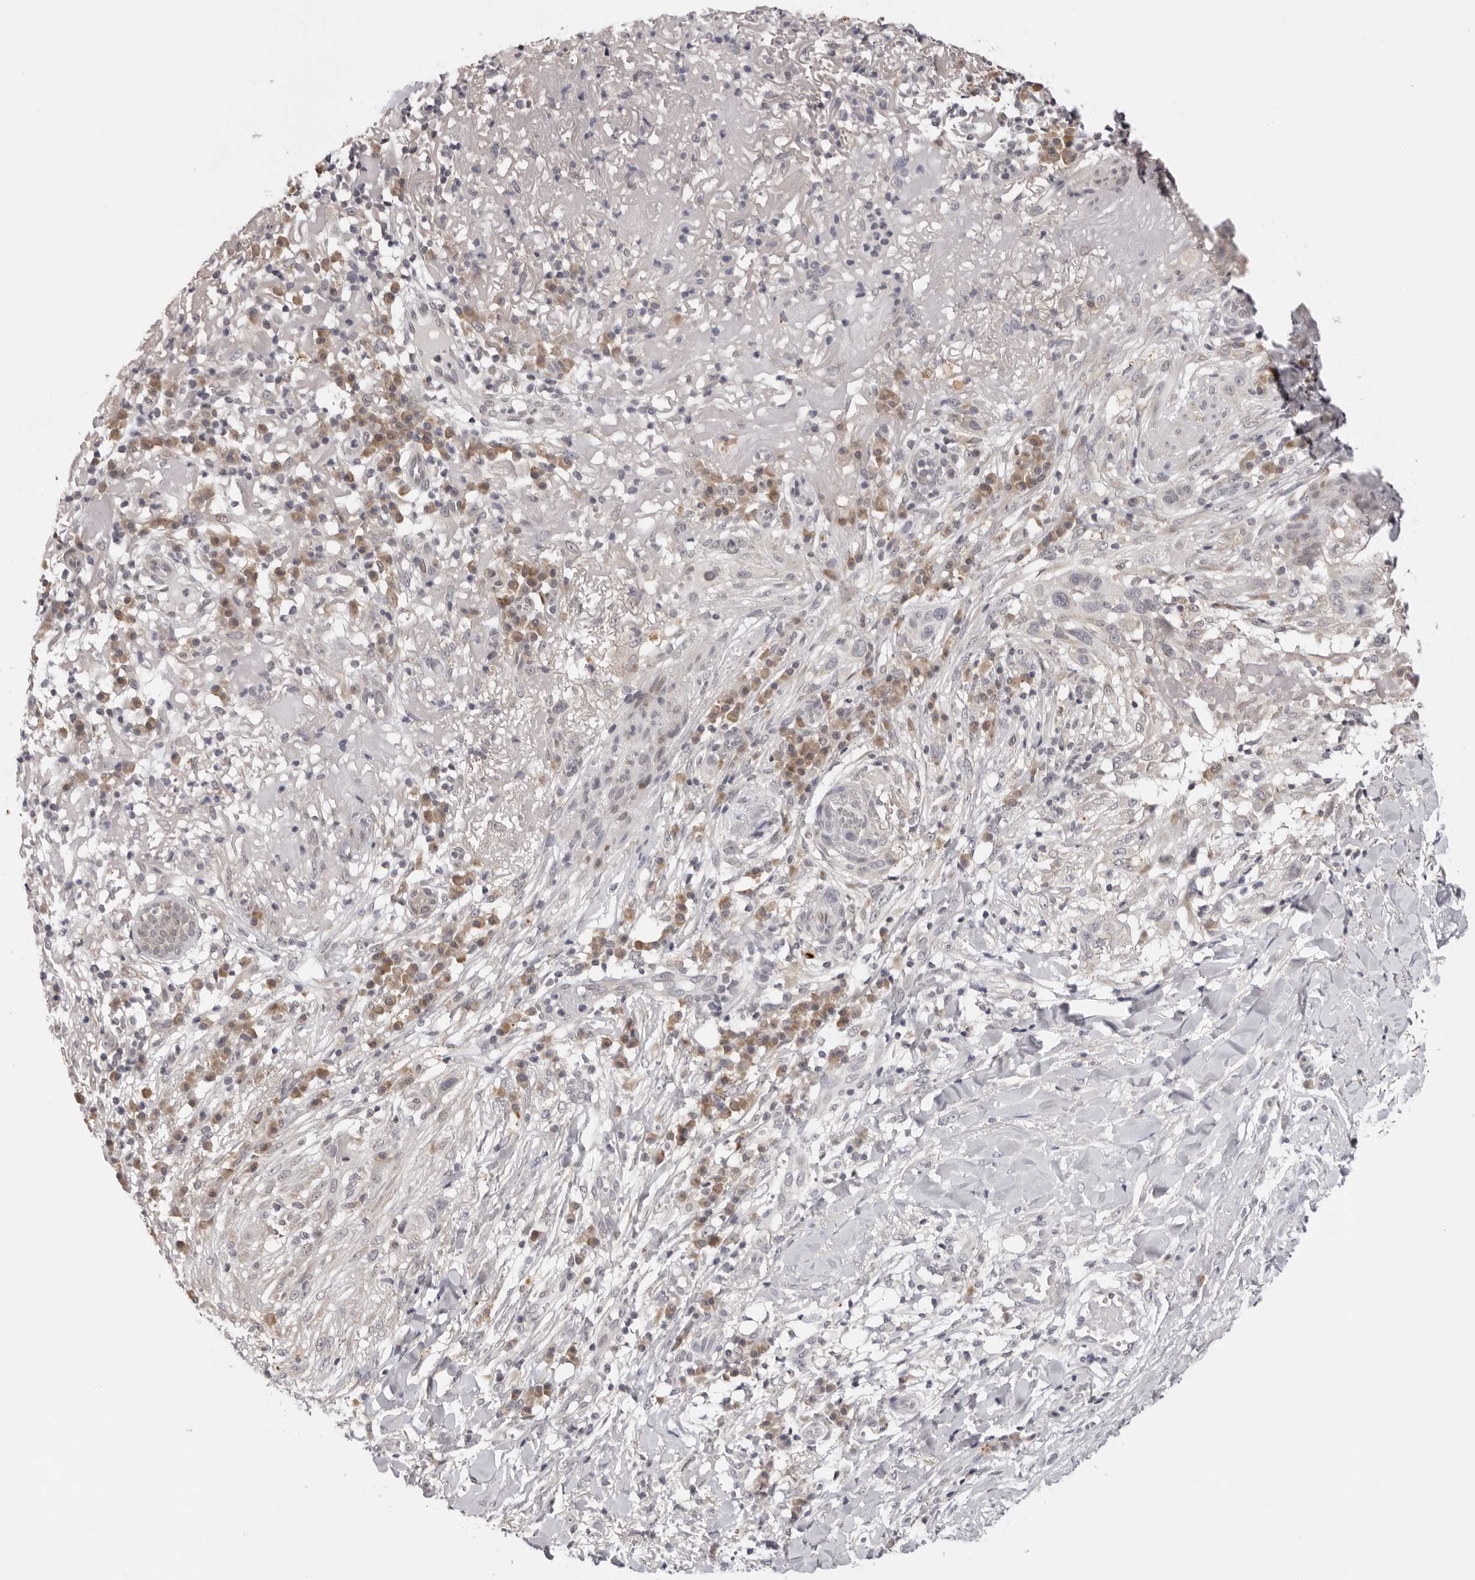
{"staining": {"intensity": "negative", "quantity": "none", "location": "none"}, "tissue": "skin cancer", "cell_type": "Tumor cells", "image_type": "cancer", "snomed": [{"axis": "morphology", "description": "Normal tissue, NOS"}, {"axis": "morphology", "description": "Squamous cell carcinoma, NOS"}, {"axis": "topography", "description": "Skin"}], "caption": "Tumor cells show no significant protein staining in skin cancer.", "gene": "PRUNE1", "patient": {"sex": "female", "age": 96}}